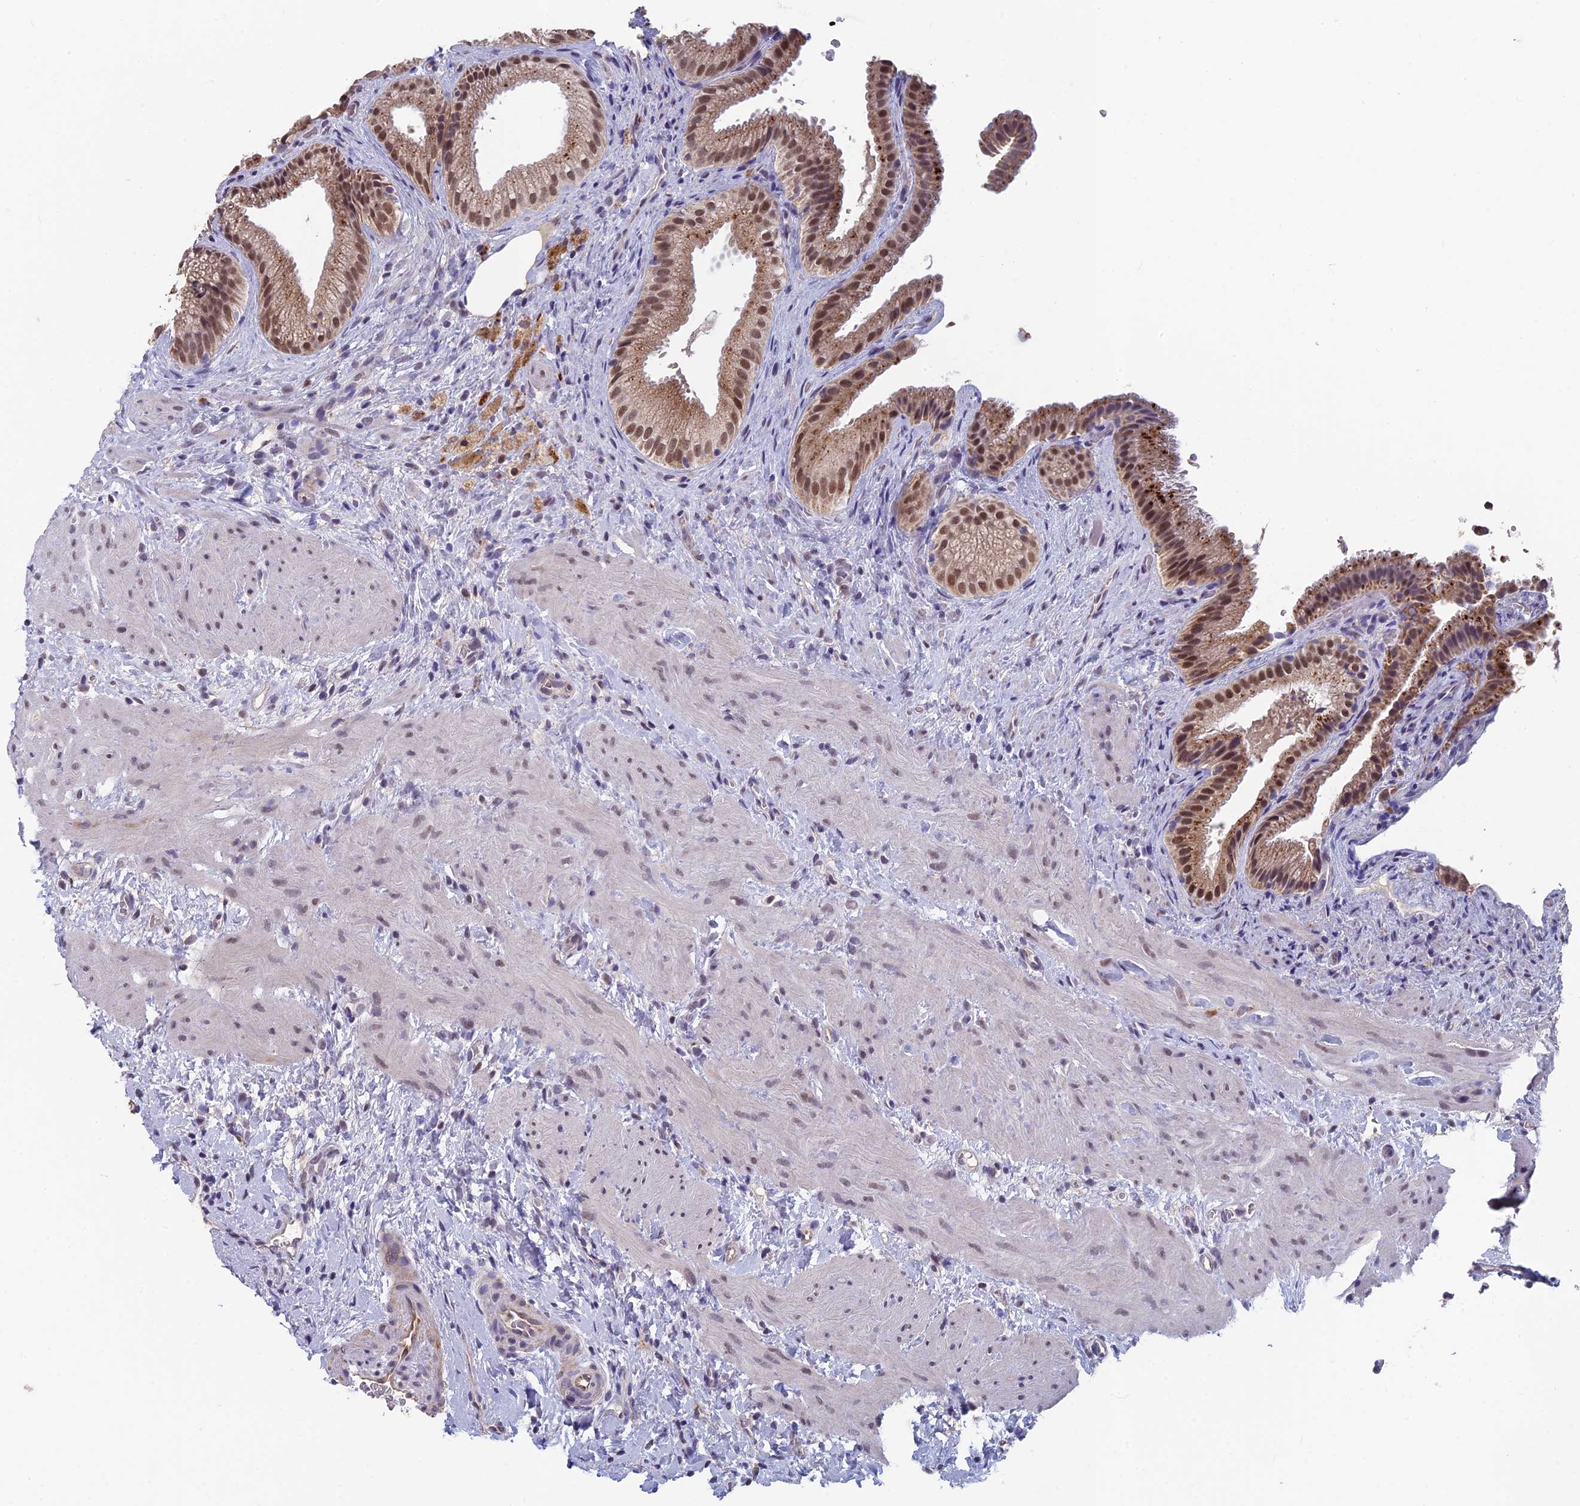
{"staining": {"intensity": "moderate", "quantity": ">75%", "location": "nuclear"}, "tissue": "gallbladder", "cell_type": "Glandular cells", "image_type": "normal", "snomed": [{"axis": "morphology", "description": "Normal tissue, NOS"}, {"axis": "topography", "description": "Gallbladder"}], "caption": "Gallbladder was stained to show a protein in brown. There is medium levels of moderate nuclear expression in about >75% of glandular cells. The staining was performed using DAB (3,3'-diaminobenzidine), with brown indicating positive protein expression. Nuclei are stained blue with hematoxylin.", "gene": "MT", "patient": {"sex": "female", "age": 64}}